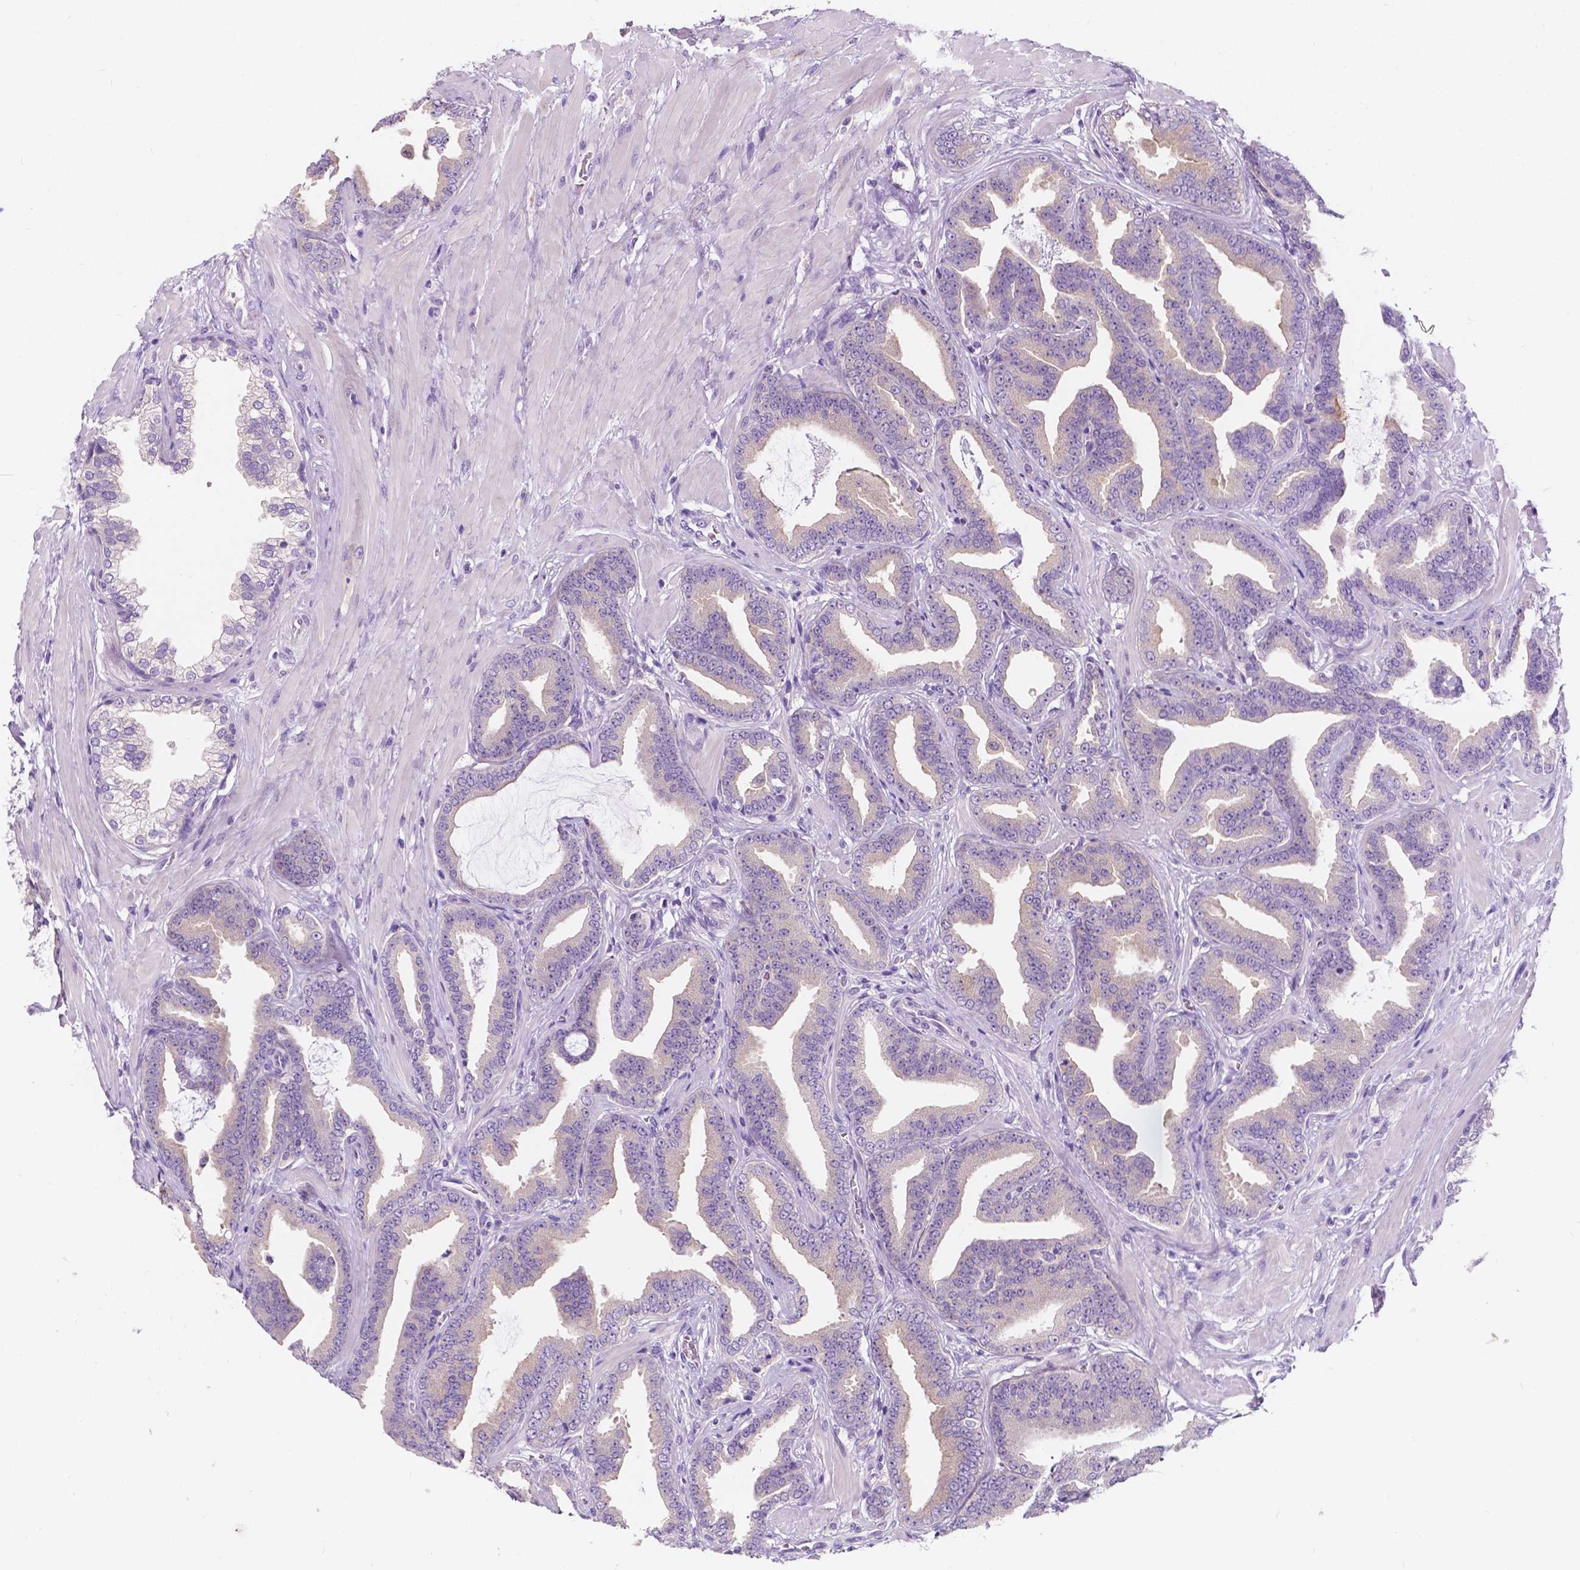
{"staining": {"intensity": "negative", "quantity": "none", "location": "none"}, "tissue": "prostate cancer", "cell_type": "Tumor cells", "image_type": "cancer", "snomed": [{"axis": "morphology", "description": "Adenocarcinoma, Low grade"}, {"axis": "topography", "description": "Prostate"}], "caption": "Immunohistochemistry (IHC) micrograph of human prostate cancer stained for a protein (brown), which exhibits no expression in tumor cells.", "gene": "SIRT2", "patient": {"sex": "male", "age": 63}}